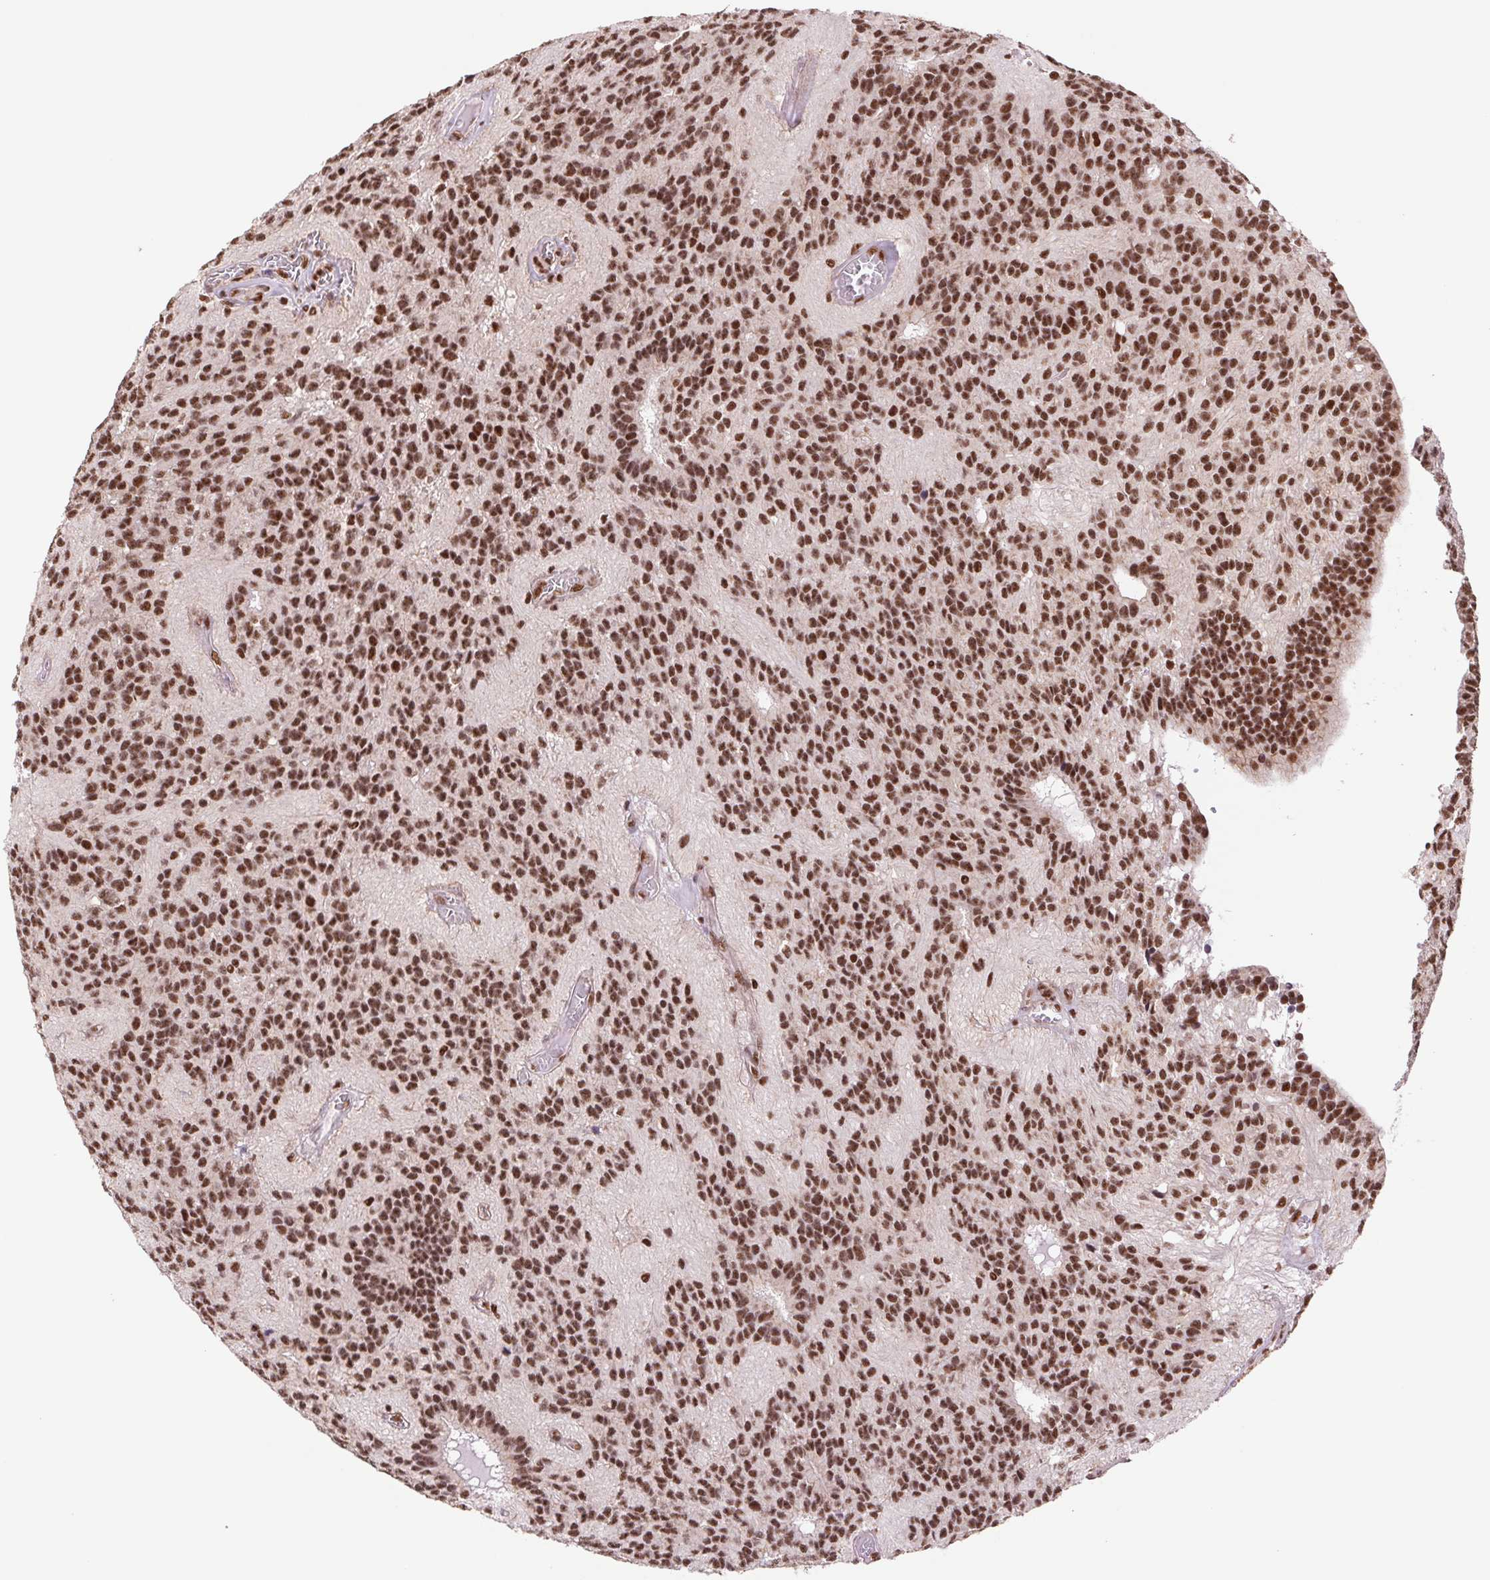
{"staining": {"intensity": "moderate", "quantity": ">75%", "location": "nuclear"}, "tissue": "glioma", "cell_type": "Tumor cells", "image_type": "cancer", "snomed": [{"axis": "morphology", "description": "Glioma, malignant, Low grade"}, {"axis": "topography", "description": "Brain"}], "caption": "A micrograph of human glioma stained for a protein shows moderate nuclear brown staining in tumor cells.", "gene": "CWC25", "patient": {"sex": "male", "age": 31}}